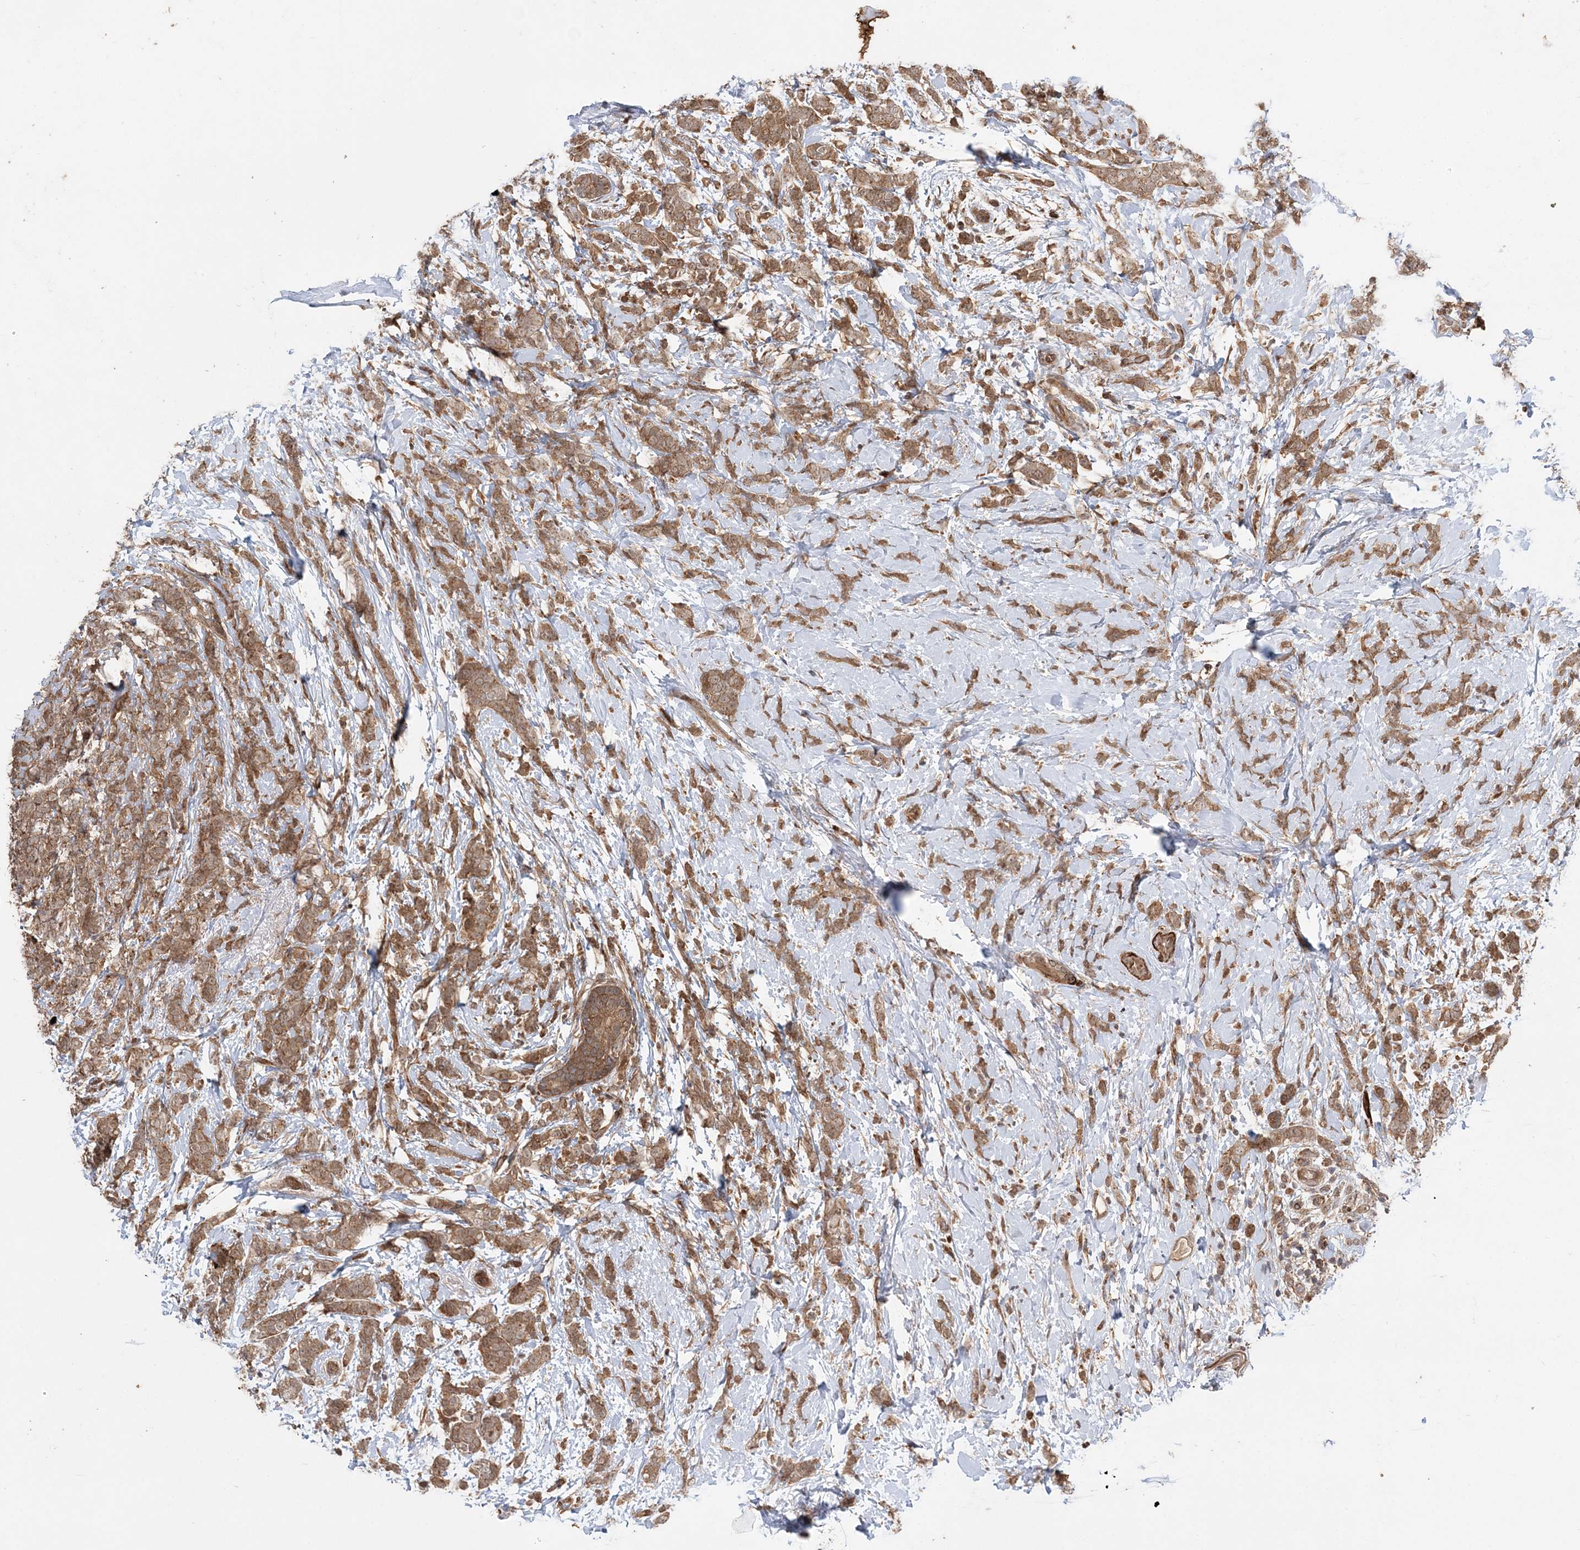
{"staining": {"intensity": "moderate", "quantity": ">75%", "location": "cytoplasmic/membranous"}, "tissue": "breast cancer", "cell_type": "Tumor cells", "image_type": "cancer", "snomed": [{"axis": "morphology", "description": "Lobular carcinoma"}, {"axis": "topography", "description": "Breast"}], "caption": "This is an image of immunohistochemistry (IHC) staining of breast cancer, which shows moderate expression in the cytoplasmic/membranous of tumor cells.", "gene": "UBTD2", "patient": {"sex": "female", "age": 58}}